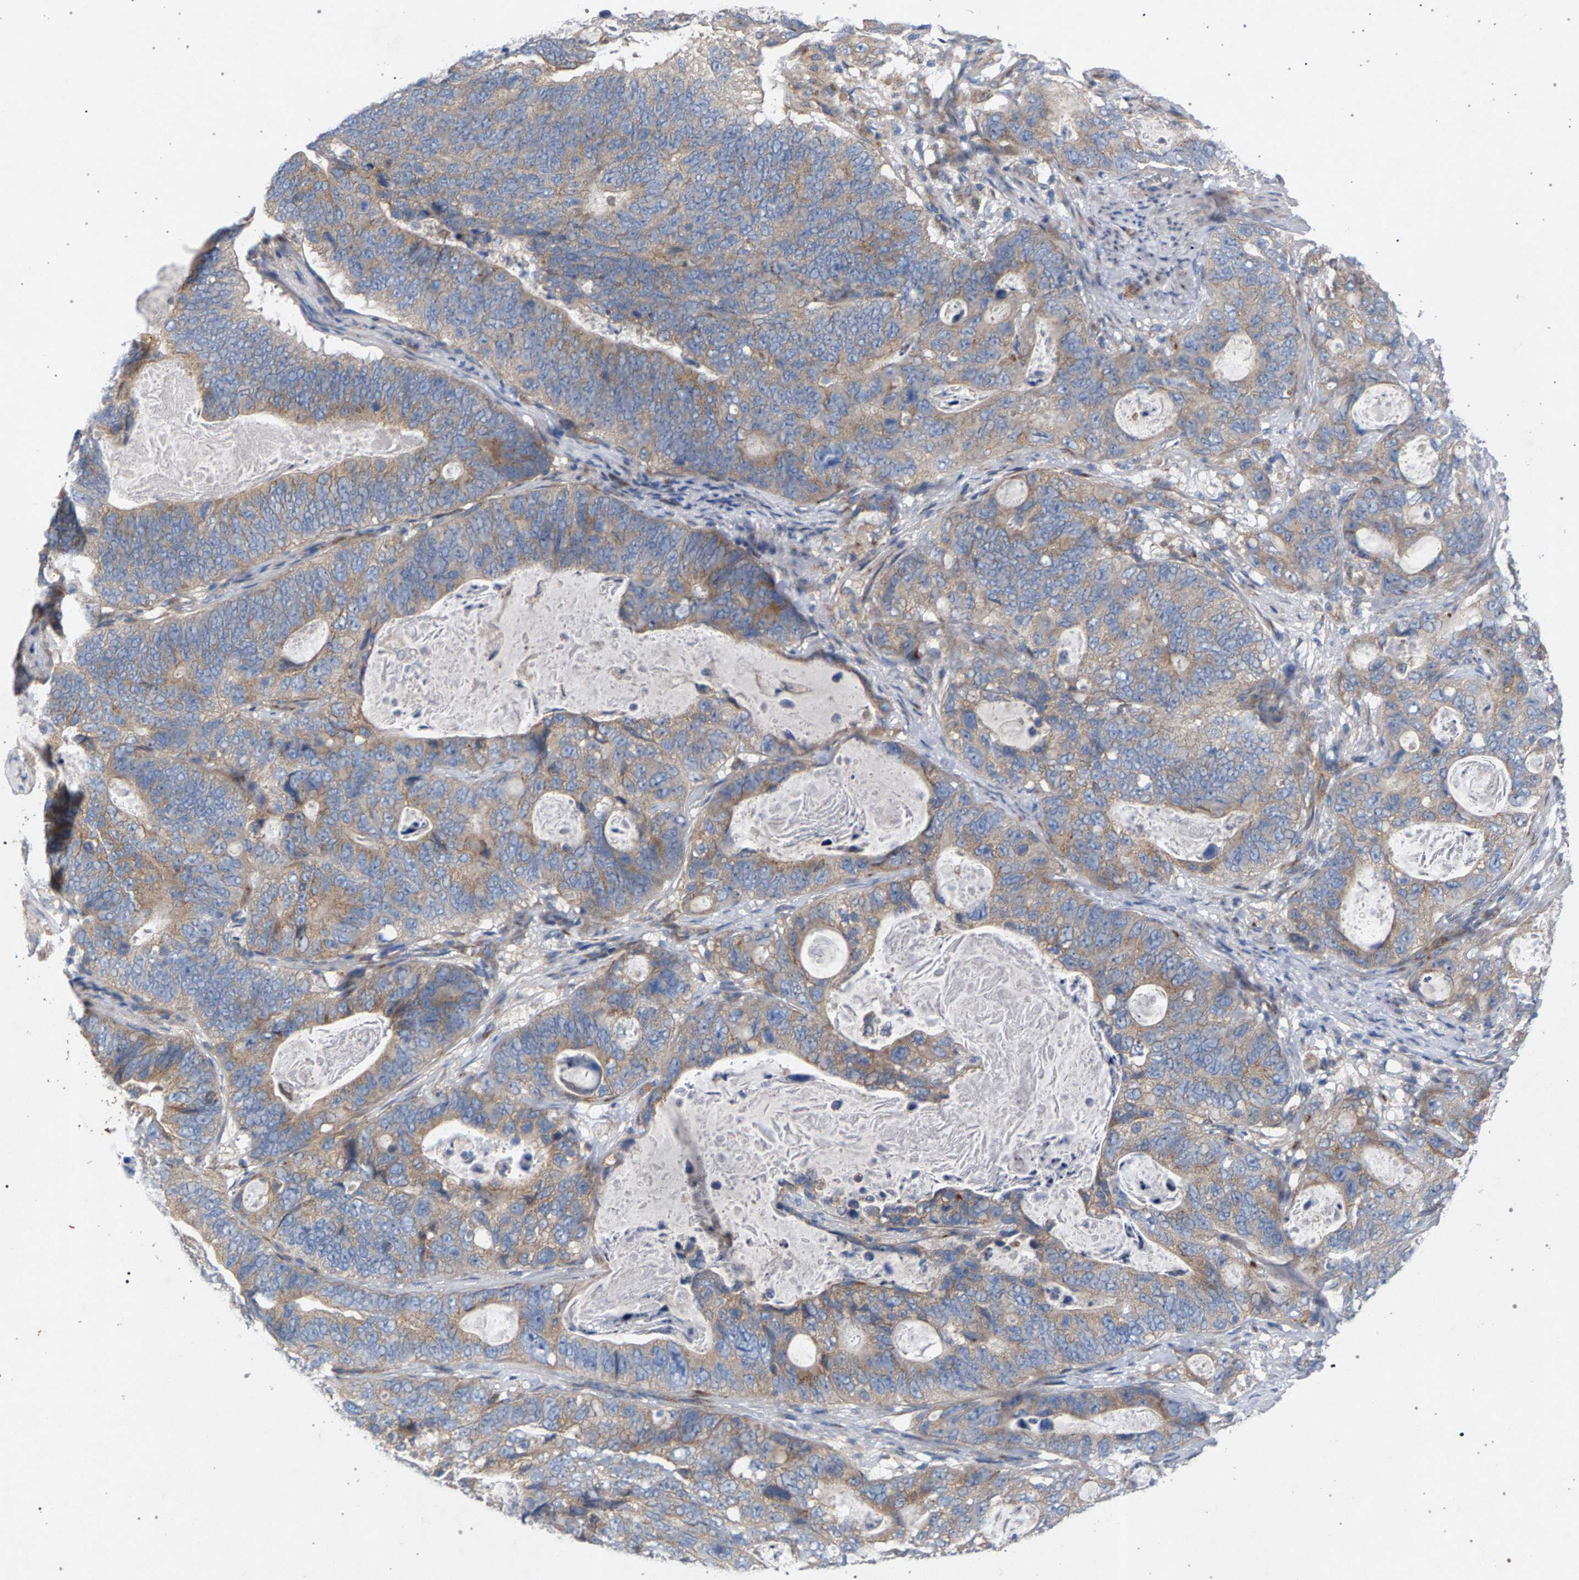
{"staining": {"intensity": "moderate", "quantity": ">75%", "location": "cytoplasmic/membranous"}, "tissue": "stomach cancer", "cell_type": "Tumor cells", "image_type": "cancer", "snomed": [{"axis": "morphology", "description": "Normal tissue, NOS"}, {"axis": "morphology", "description": "Adenocarcinoma, NOS"}, {"axis": "topography", "description": "Stomach"}], "caption": "Protein staining by immunohistochemistry exhibits moderate cytoplasmic/membranous expression in approximately >75% of tumor cells in stomach cancer.", "gene": "MAMDC2", "patient": {"sex": "female", "age": 89}}